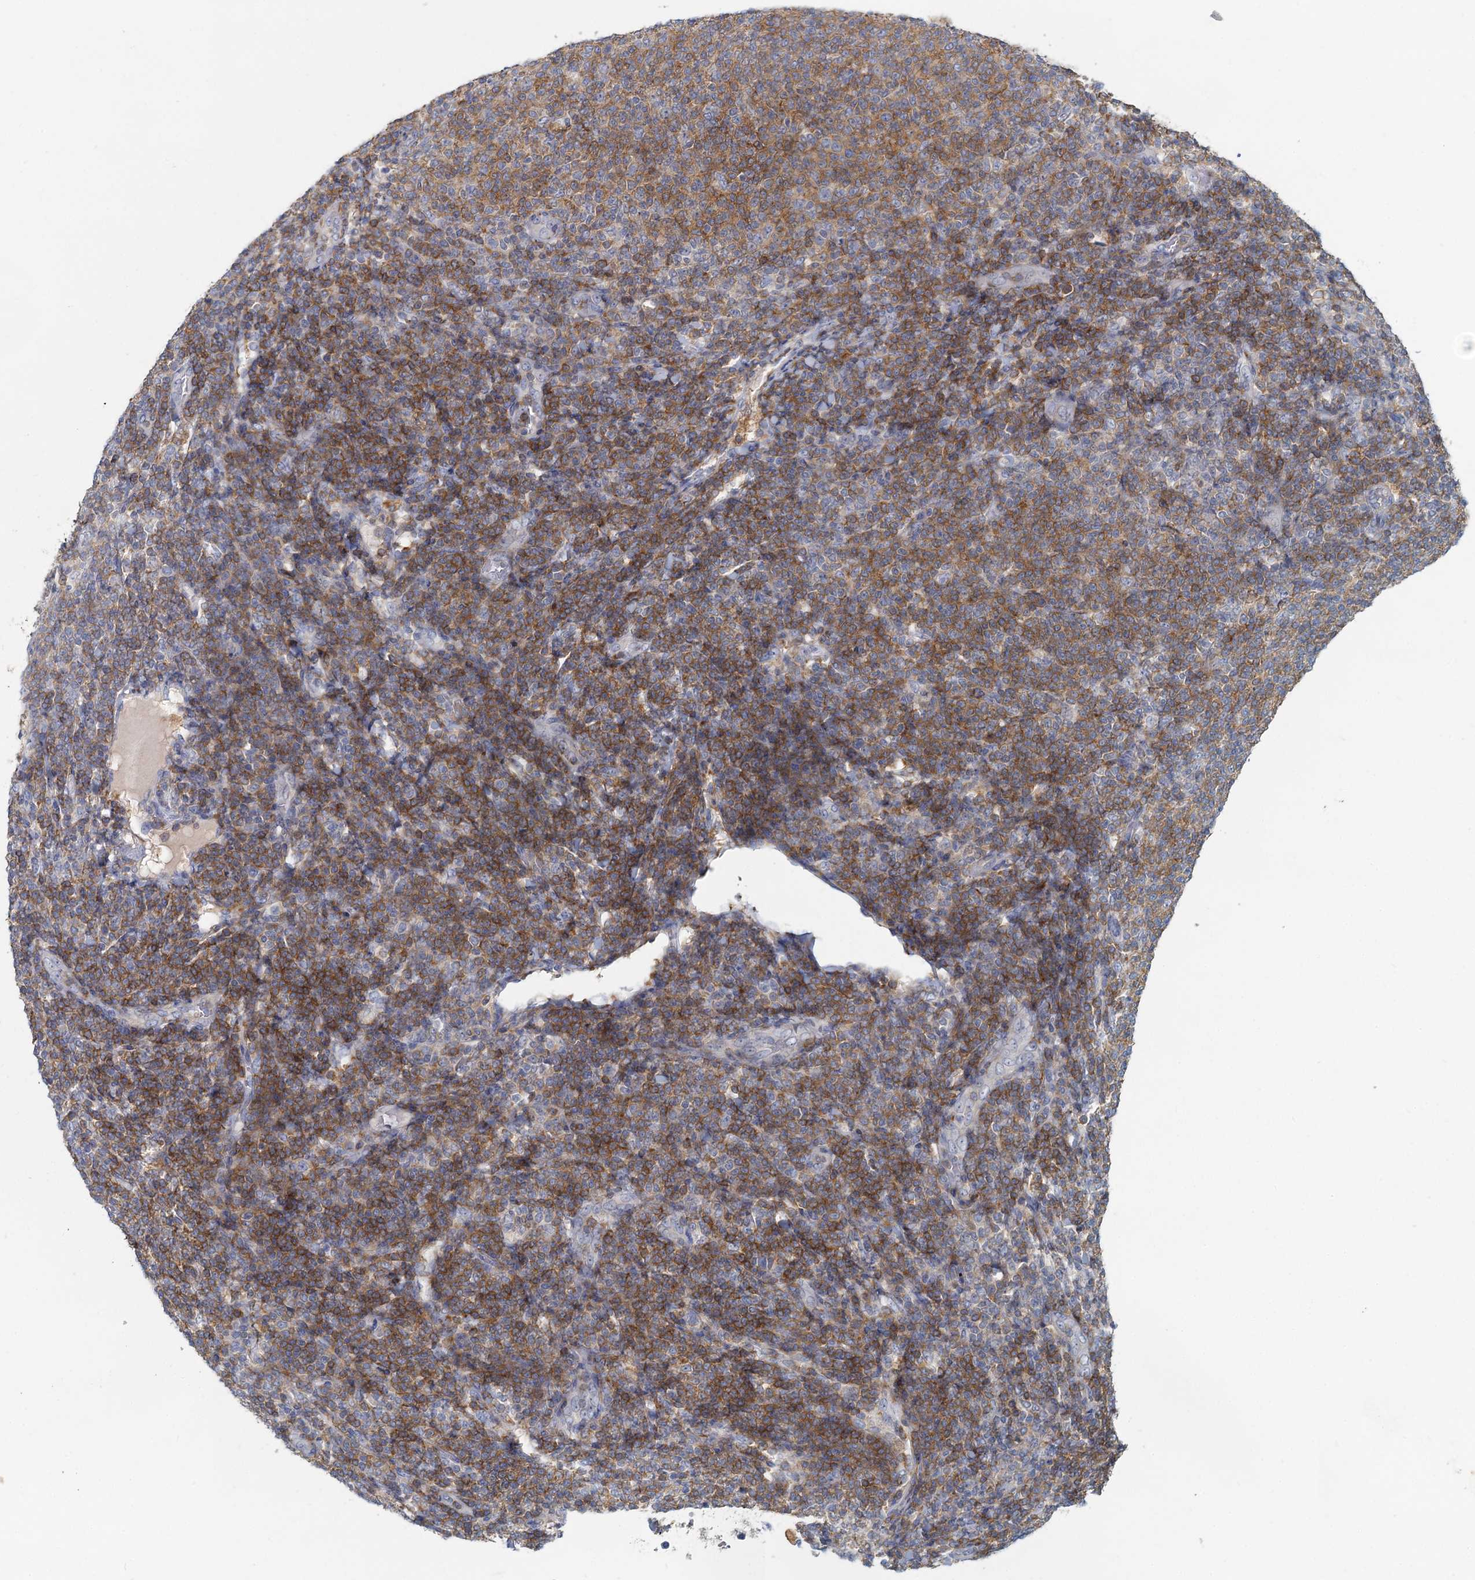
{"staining": {"intensity": "moderate", "quantity": ">75%", "location": "cytoplasmic/membranous"}, "tissue": "lymphoma", "cell_type": "Tumor cells", "image_type": "cancer", "snomed": [{"axis": "morphology", "description": "Malignant lymphoma, non-Hodgkin's type, Low grade"}, {"axis": "topography", "description": "Lymph node"}], "caption": "A histopathology image showing moderate cytoplasmic/membranous staining in approximately >75% of tumor cells in malignant lymphoma, non-Hodgkin's type (low-grade), as visualized by brown immunohistochemical staining.", "gene": "ACSM3", "patient": {"sex": "male", "age": 66}}